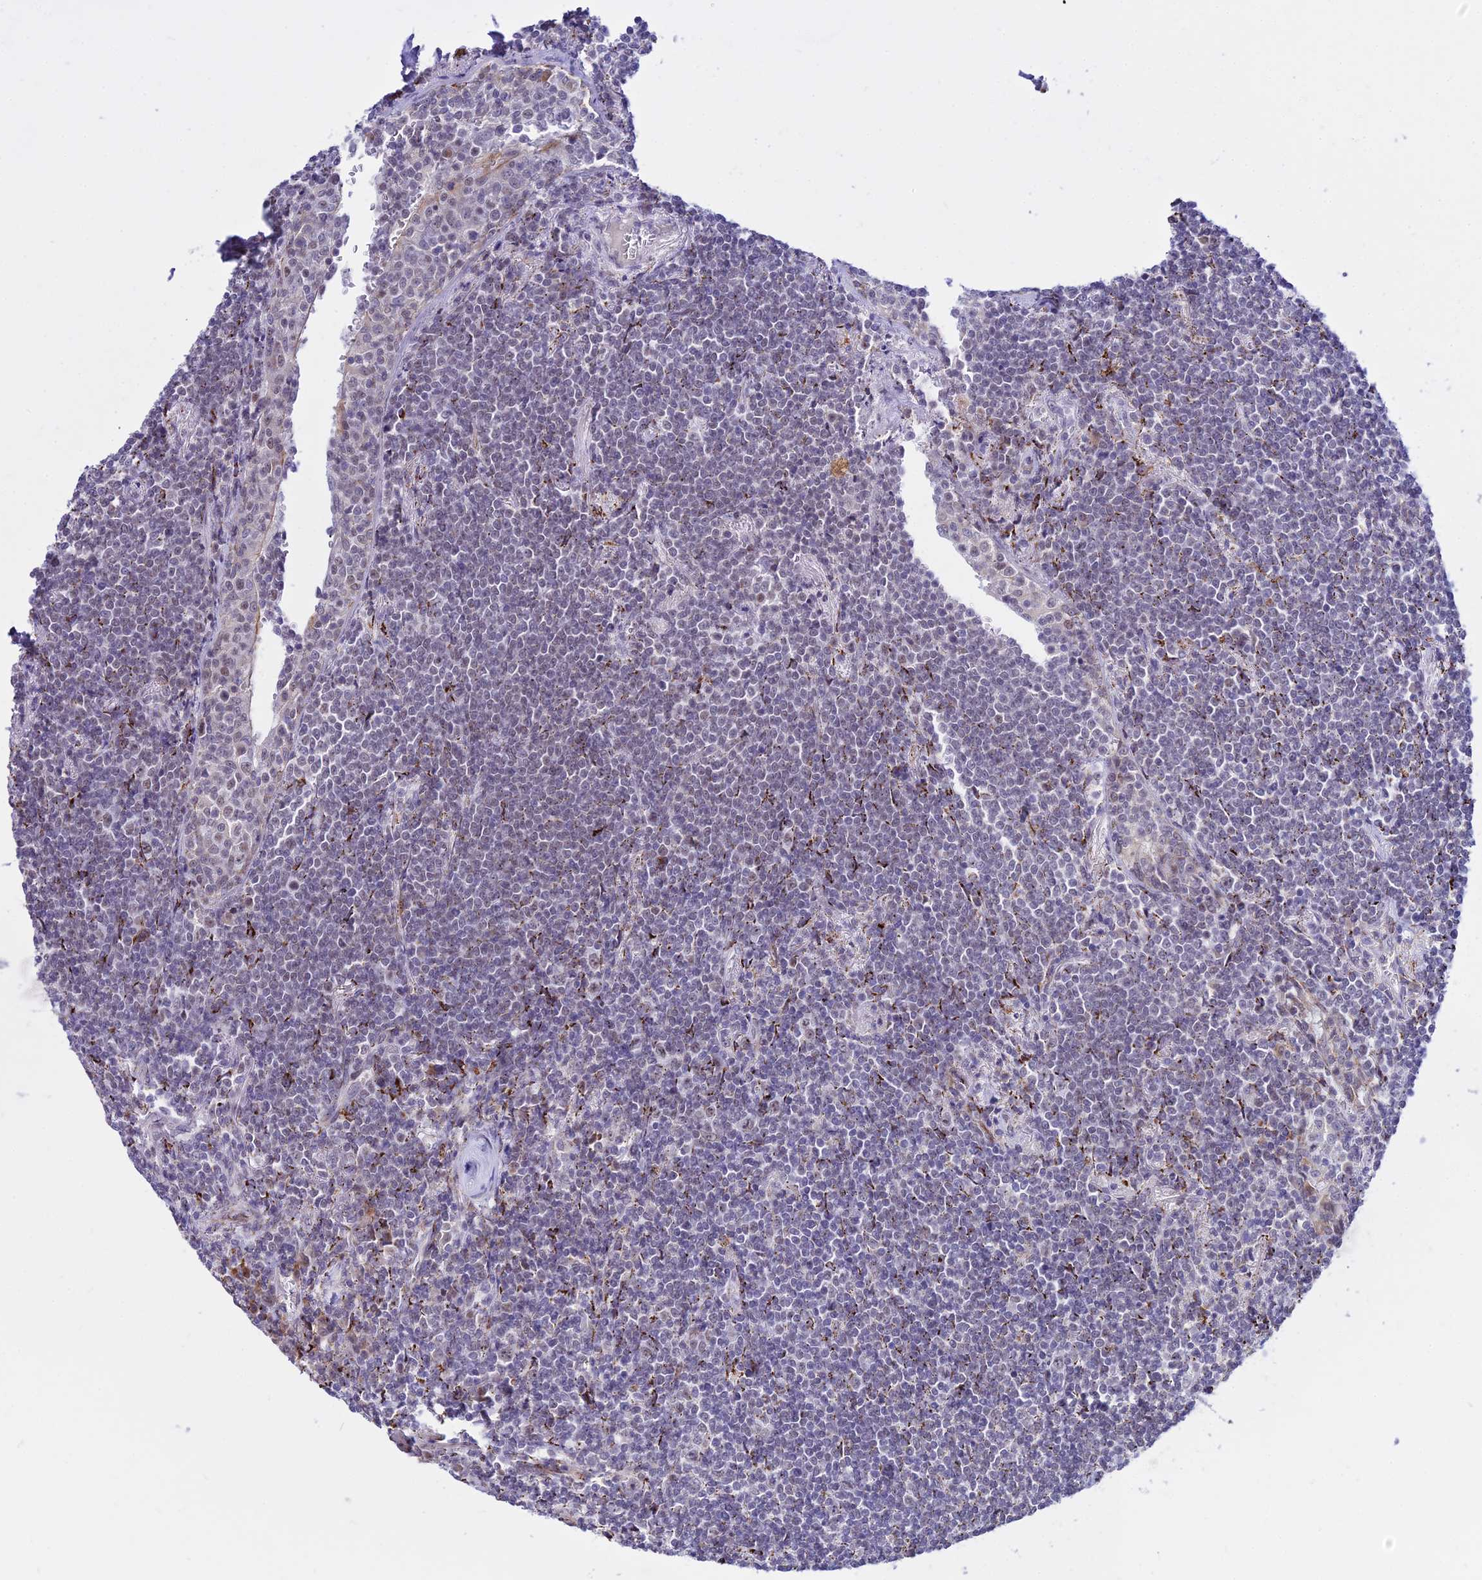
{"staining": {"intensity": "negative", "quantity": "none", "location": "none"}, "tissue": "lymphoma", "cell_type": "Tumor cells", "image_type": "cancer", "snomed": [{"axis": "morphology", "description": "Malignant lymphoma, non-Hodgkin's type, Low grade"}, {"axis": "topography", "description": "Lung"}], "caption": "Tumor cells are negative for protein expression in human lymphoma.", "gene": "C6orf163", "patient": {"sex": "female", "age": 71}}